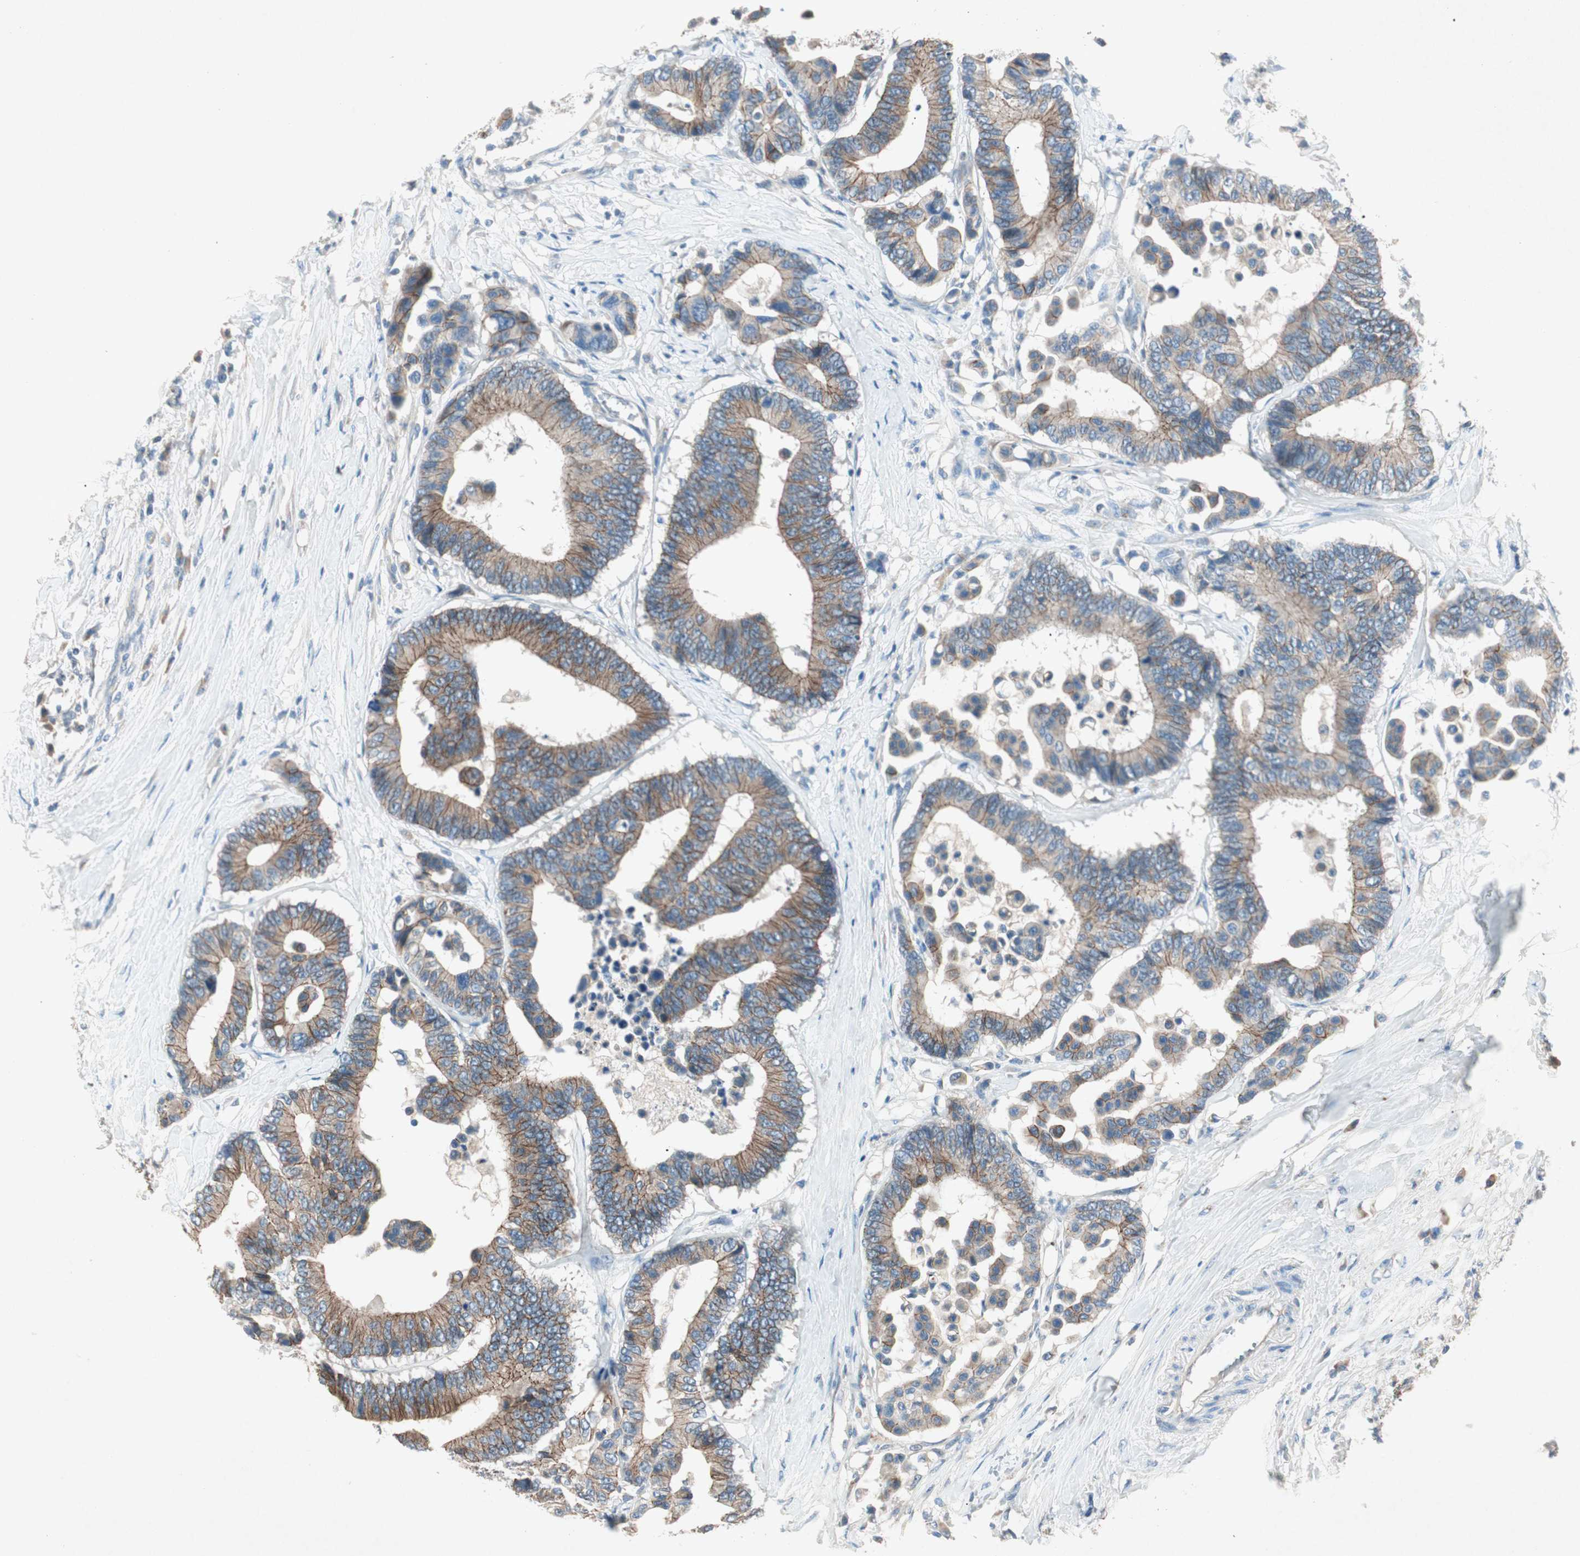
{"staining": {"intensity": "weak", "quantity": ">75%", "location": "cytoplasmic/membranous"}, "tissue": "colorectal cancer", "cell_type": "Tumor cells", "image_type": "cancer", "snomed": [{"axis": "morphology", "description": "Normal tissue, NOS"}, {"axis": "morphology", "description": "Adenocarcinoma, NOS"}, {"axis": "topography", "description": "Colon"}], "caption": "Immunohistochemistry of colorectal cancer (adenocarcinoma) demonstrates low levels of weak cytoplasmic/membranous positivity in approximately >75% of tumor cells. The protein of interest is shown in brown color, while the nuclei are stained blue.", "gene": "NKAIN1", "patient": {"sex": "male", "age": 82}}